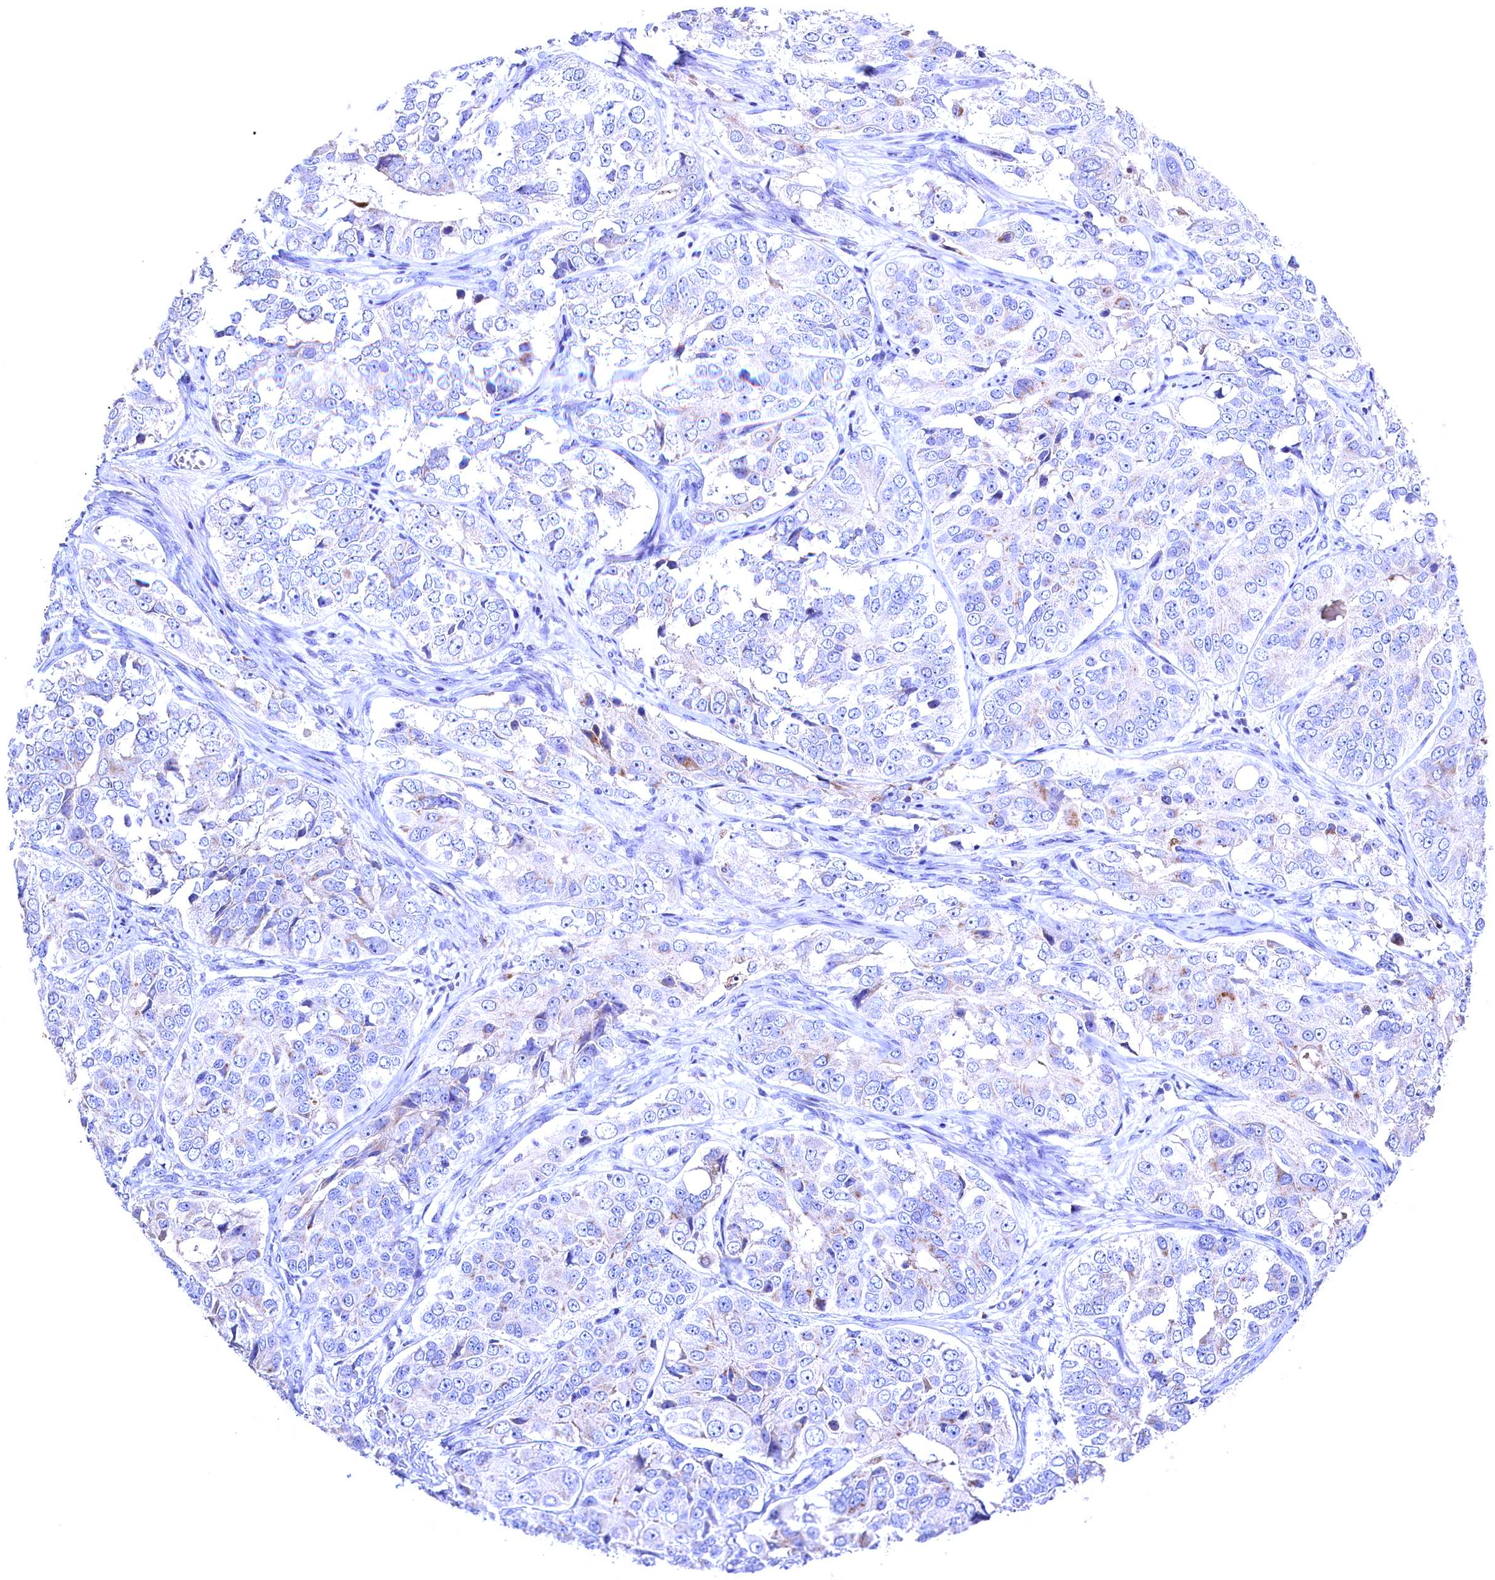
{"staining": {"intensity": "negative", "quantity": "none", "location": "none"}, "tissue": "ovarian cancer", "cell_type": "Tumor cells", "image_type": "cancer", "snomed": [{"axis": "morphology", "description": "Carcinoma, endometroid"}, {"axis": "topography", "description": "Ovary"}], "caption": "High magnification brightfield microscopy of ovarian cancer stained with DAB (brown) and counterstained with hematoxylin (blue): tumor cells show no significant positivity.", "gene": "GPR108", "patient": {"sex": "female", "age": 51}}